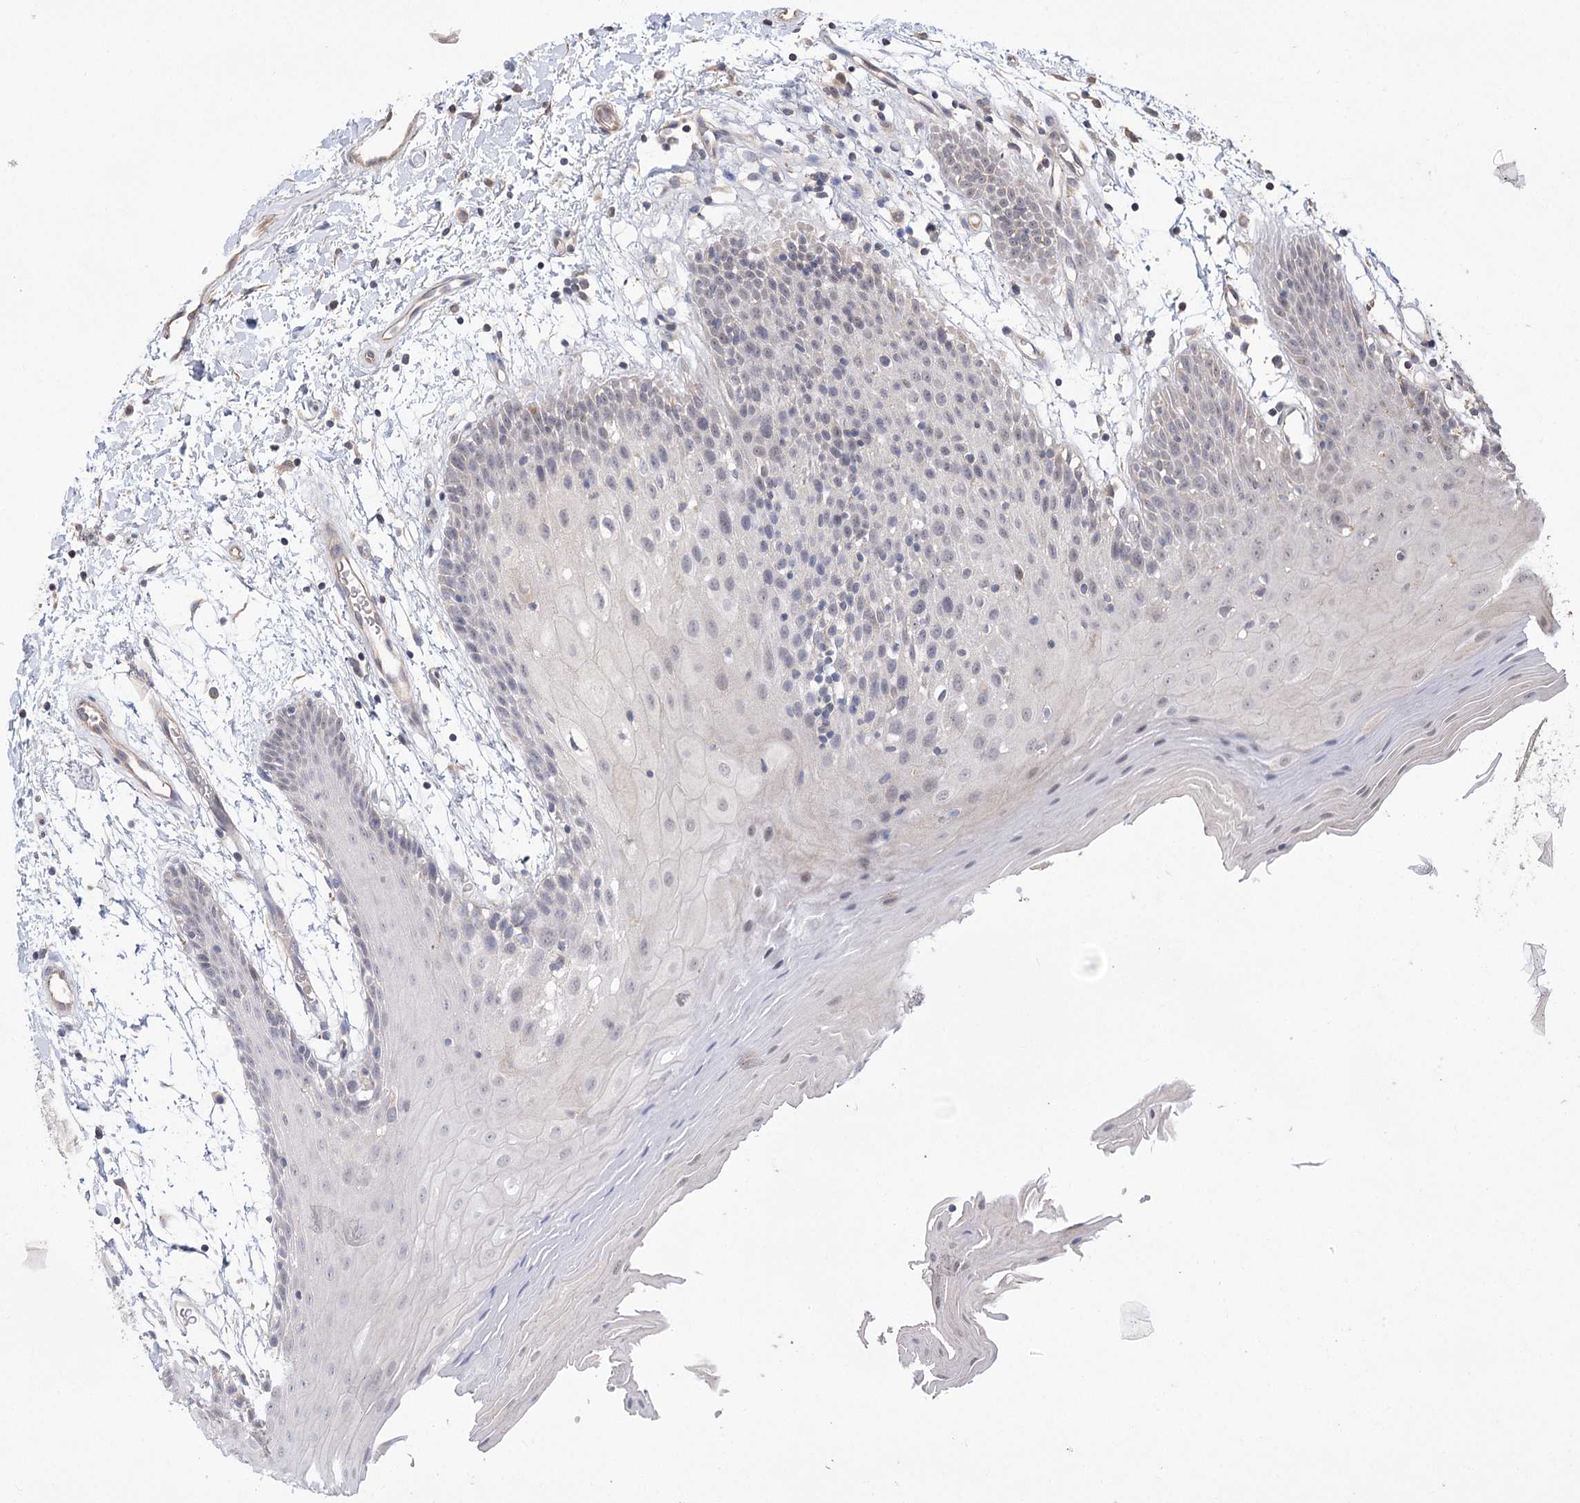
{"staining": {"intensity": "weak", "quantity": "<25%", "location": "cytoplasmic/membranous,nuclear"}, "tissue": "oral mucosa", "cell_type": "Squamous epithelial cells", "image_type": "normal", "snomed": [{"axis": "morphology", "description": "Normal tissue, NOS"}, {"axis": "topography", "description": "Skeletal muscle"}, {"axis": "topography", "description": "Oral tissue"}, {"axis": "topography", "description": "Salivary gland"}, {"axis": "topography", "description": "Peripheral nerve tissue"}], "caption": "Immunohistochemistry histopathology image of benign oral mucosa: oral mucosa stained with DAB (3,3'-diaminobenzidine) displays no significant protein positivity in squamous epithelial cells.", "gene": "TENM2", "patient": {"sex": "male", "age": 54}}